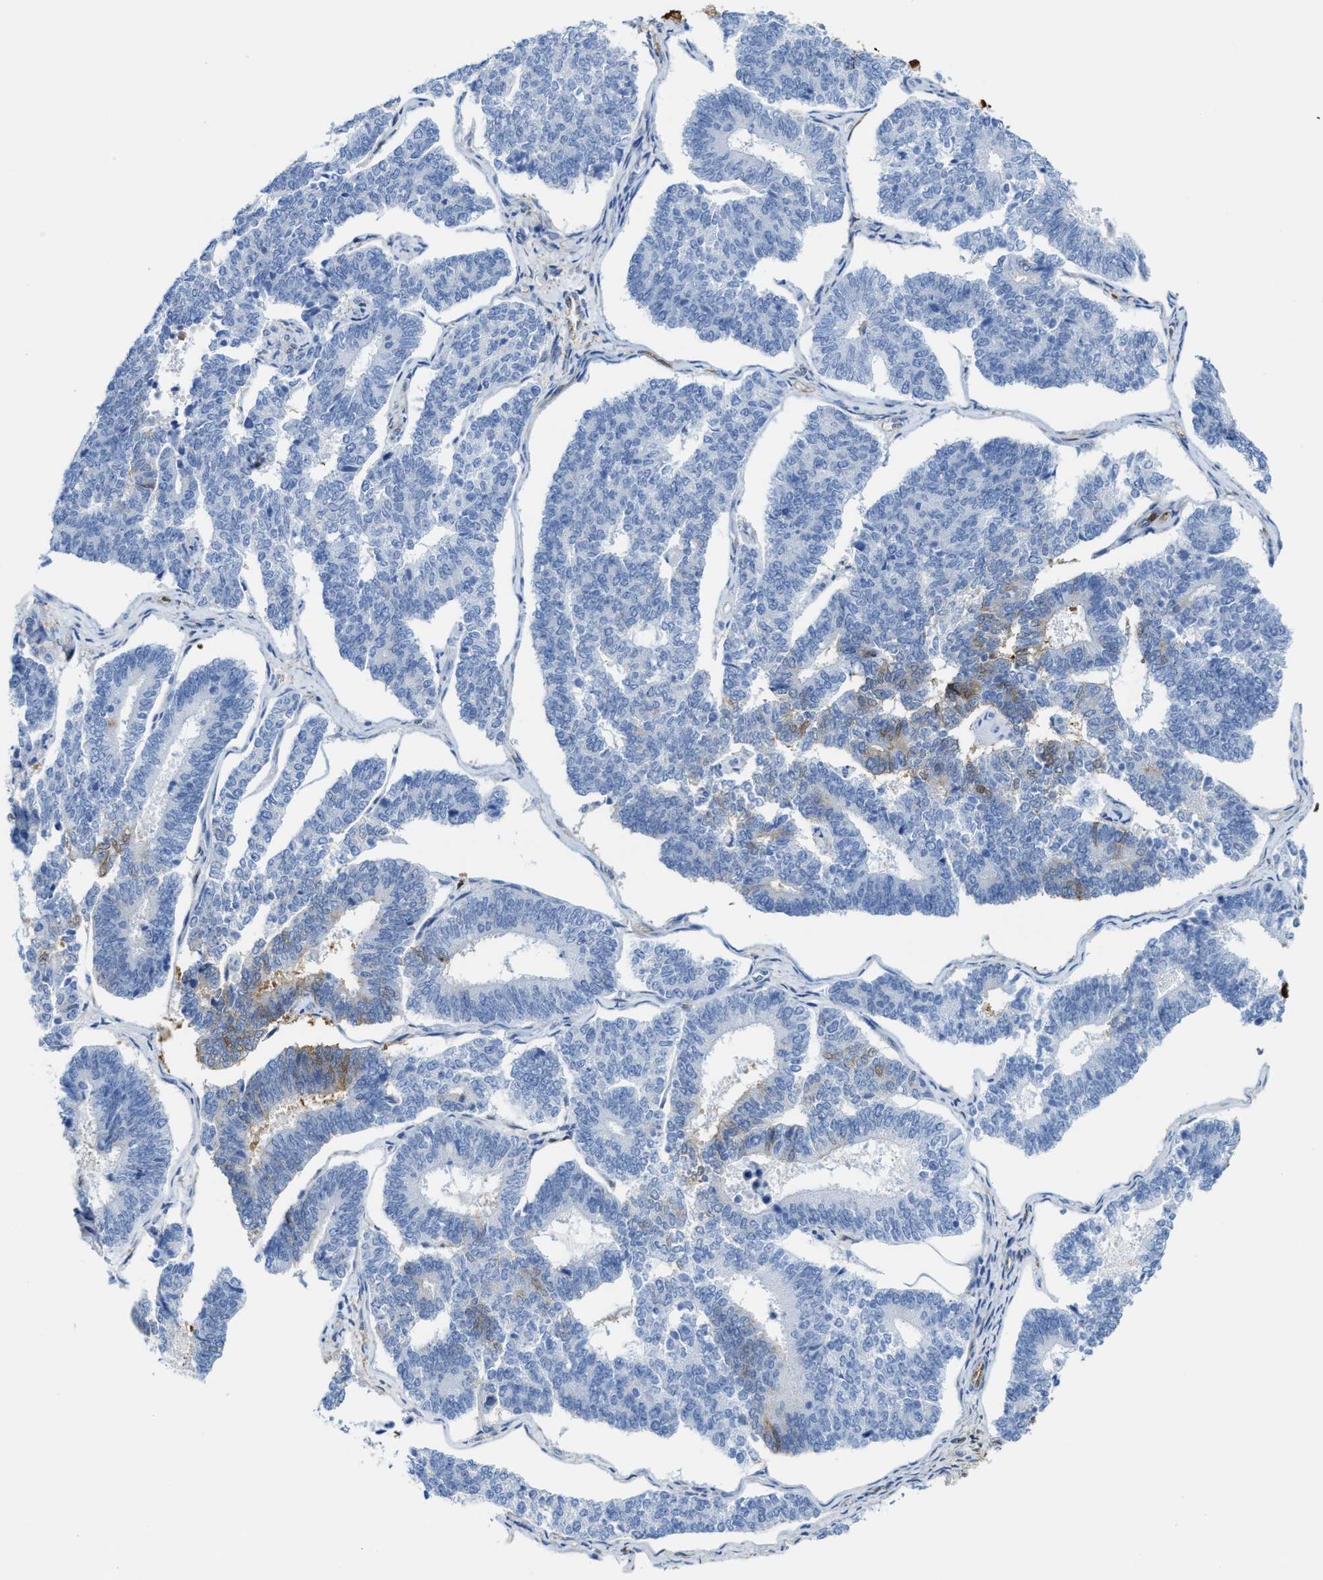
{"staining": {"intensity": "weak", "quantity": "<25%", "location": "cytoplasmic/membranous"}, "tissue": "endometrial cancer", "cell_type": "Tumor cells", "image_type": "cancer", "snomed": [{"axis": "morphology", "description": "Adenocarcinoma, NOS"}, {"axis": "topography", "description": "Endometrium"}], "caption": "An IHC micrograph of adenocarcinoma (endometrial) is shown. There is no staining in tumor cells of adenocarcinoma (endometrial).", "gene": "ASS1", "patient": {"sex": "female", "age": 70}}